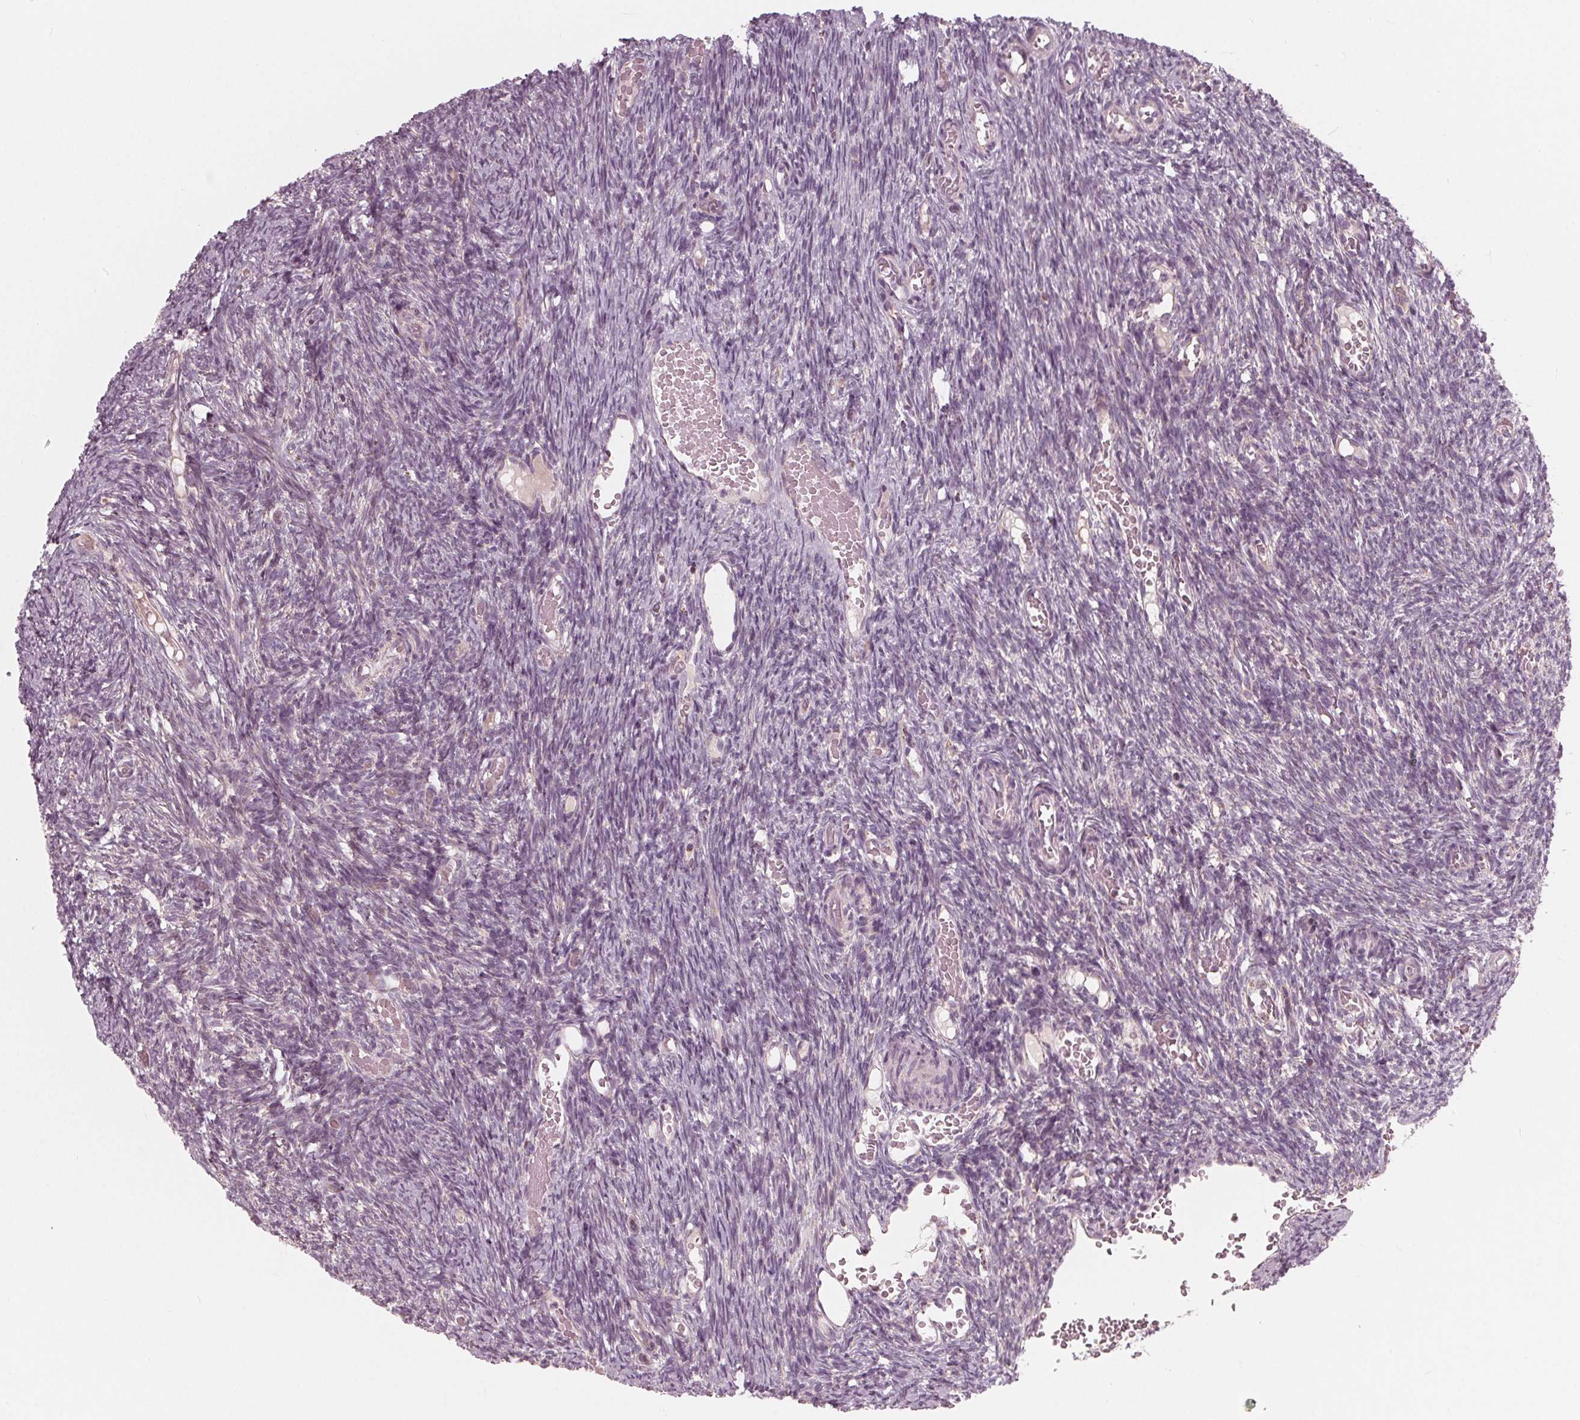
{"staining": {"intensity": "moderate", "quantity": "<25%", "location": "cytoplasmic/membranous"}, "tissue": "ovary", "cell_type": "Follicle cells", "image_type": "normal", "snomed": [{"axis": "morphology", "description": "Normal tissue, NOS"}, {"axis": "topography", "description": "Ovary"}], "caption": "Follicle cells reveal low levels of moderate cytoplasmic/membranous positivity in approximately <25% of cells in unremarkable human ovary.", "gene": "DCAF4L2", "patient": {"sex": "female", "age": 39}}